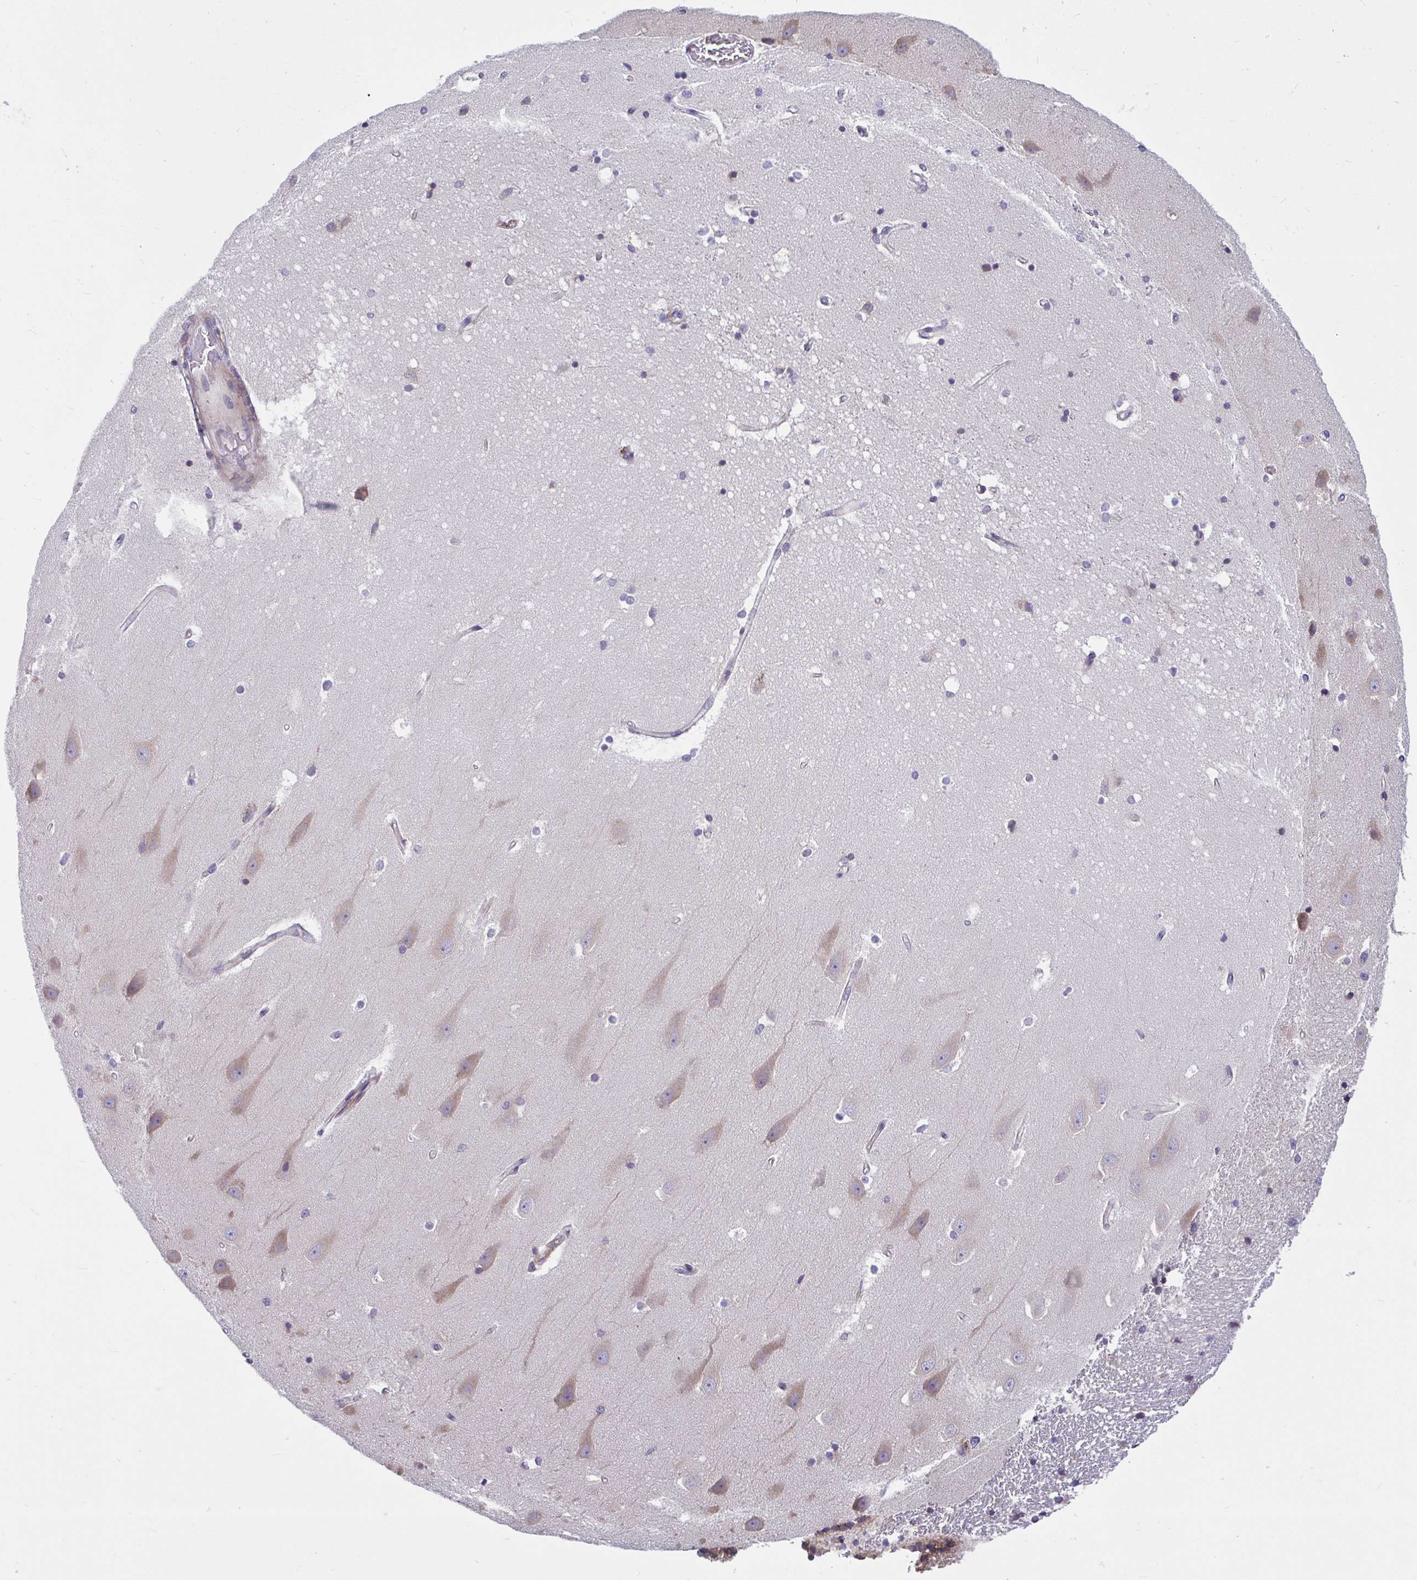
{"staining": {"intensity": "negative", "quantity": "none", "location": "none"}, "tissue": "hippocampus", "cell_type": "Glial cells", "image_type": "normal", "snomed": [{"axis": "morphology", "description": "Normal tissue, NOS"}, {"axis": "topography", "description": "Hippocampus"}], "caption": "An immunohistochemistry micrograph of normal hippocampus is shown. There is no staining in glial cells of hippocampus. (DAB IHC visualized using brightfield microscopy, high magnification).", "gene": "WBP1", "patient": {"sex": "male", "age": 63}}